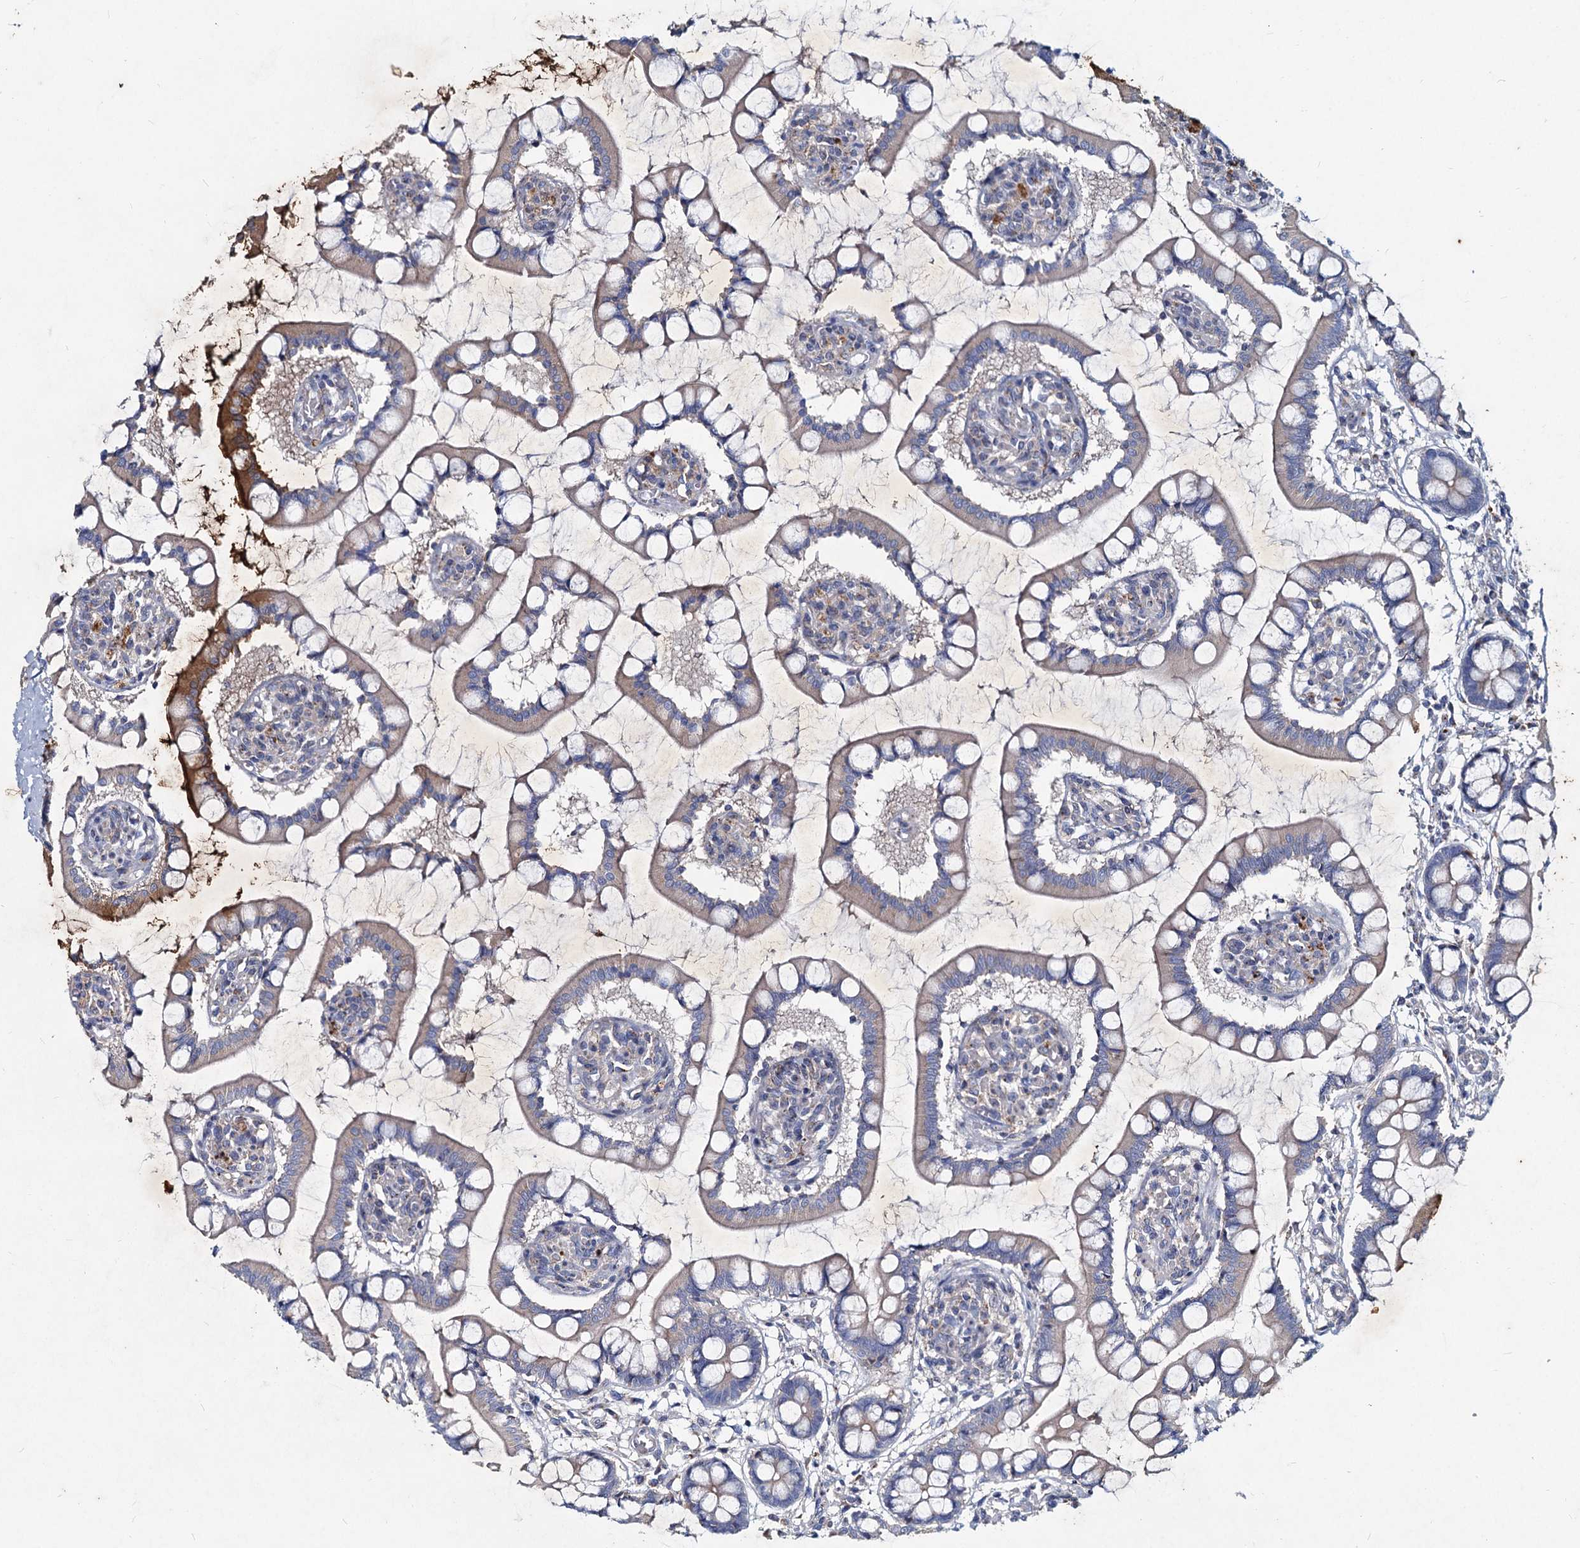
{"staining": {"intensity": "moderate", "quantity": "25%-75%", "location": "cytoplasmic/membranous"}, "tissue": "small intestine", "cell_type": "Glandular cells", "image_type": "normal", "snomed": [{"axis": "morphology", "description": "Normal tissue, NOS"}, {"axis": "topography", "description": "Small intestine"}], "caption": "A brown stain highlights moderate cytoplasmic/membranous positivity of a protein in glandular cells of unremarkable small intestine.", "gene": "AGBL4", "patient": {"sex": "male", "age": 52}}